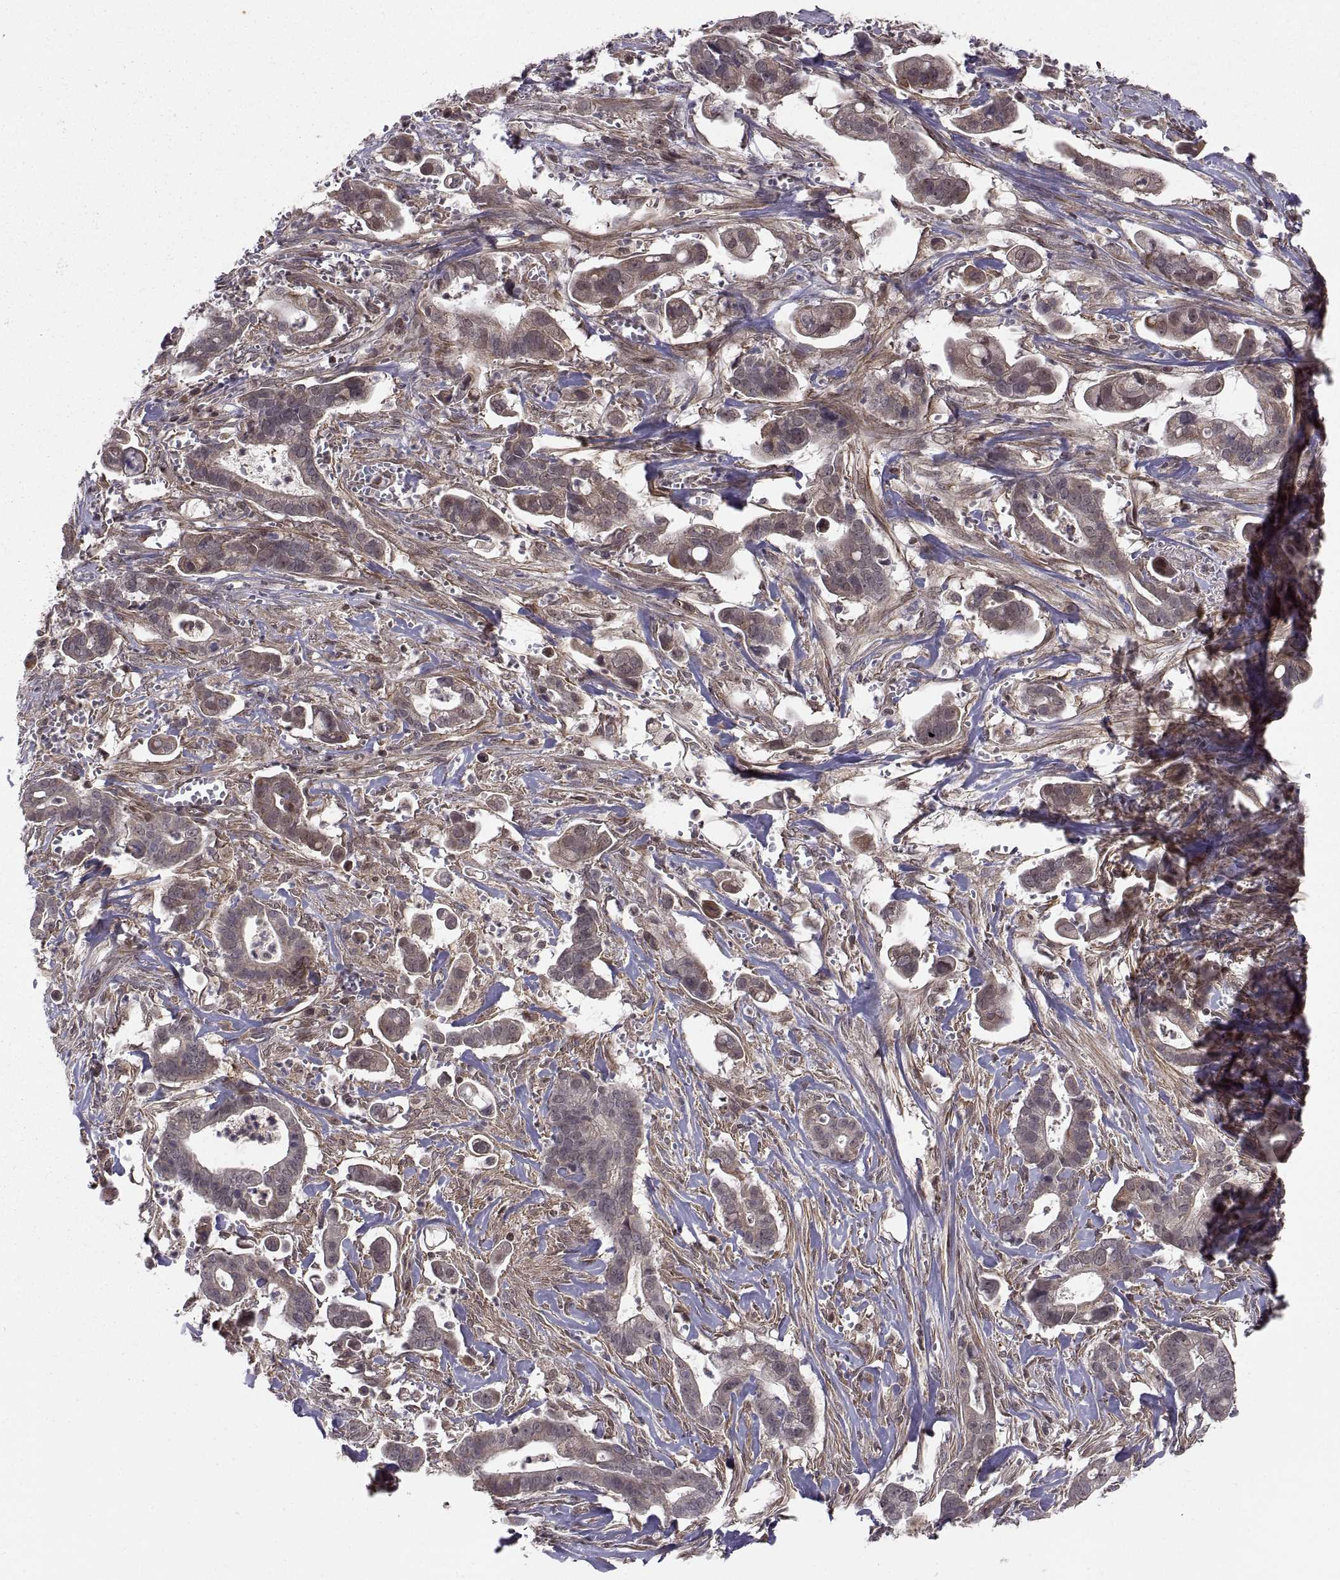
{"staining": {"intensity": "moderate", "quantity": "<25%", "location": "cytoplasmic/membranous"}, "tissue": "pancreatic cancer", "cell_type": "Tumor cells", "image_type": "cancer", "snomed": [{"axis": "morphology", "description": "Adenocarcinoma, NOS"}, {"axis": "topography", "description": "Pancreas"}], "caption": "A high-resolution histopathology image shows immunohistochemistry (IHC) staining of pancreatic cancer (adenocarcinoma), which exhibits moderate cytoplasmic/membranous staining in about <25% of tumor cells.", "gene": "ABL2", "patient": {"sex": "male", "age": 61}}